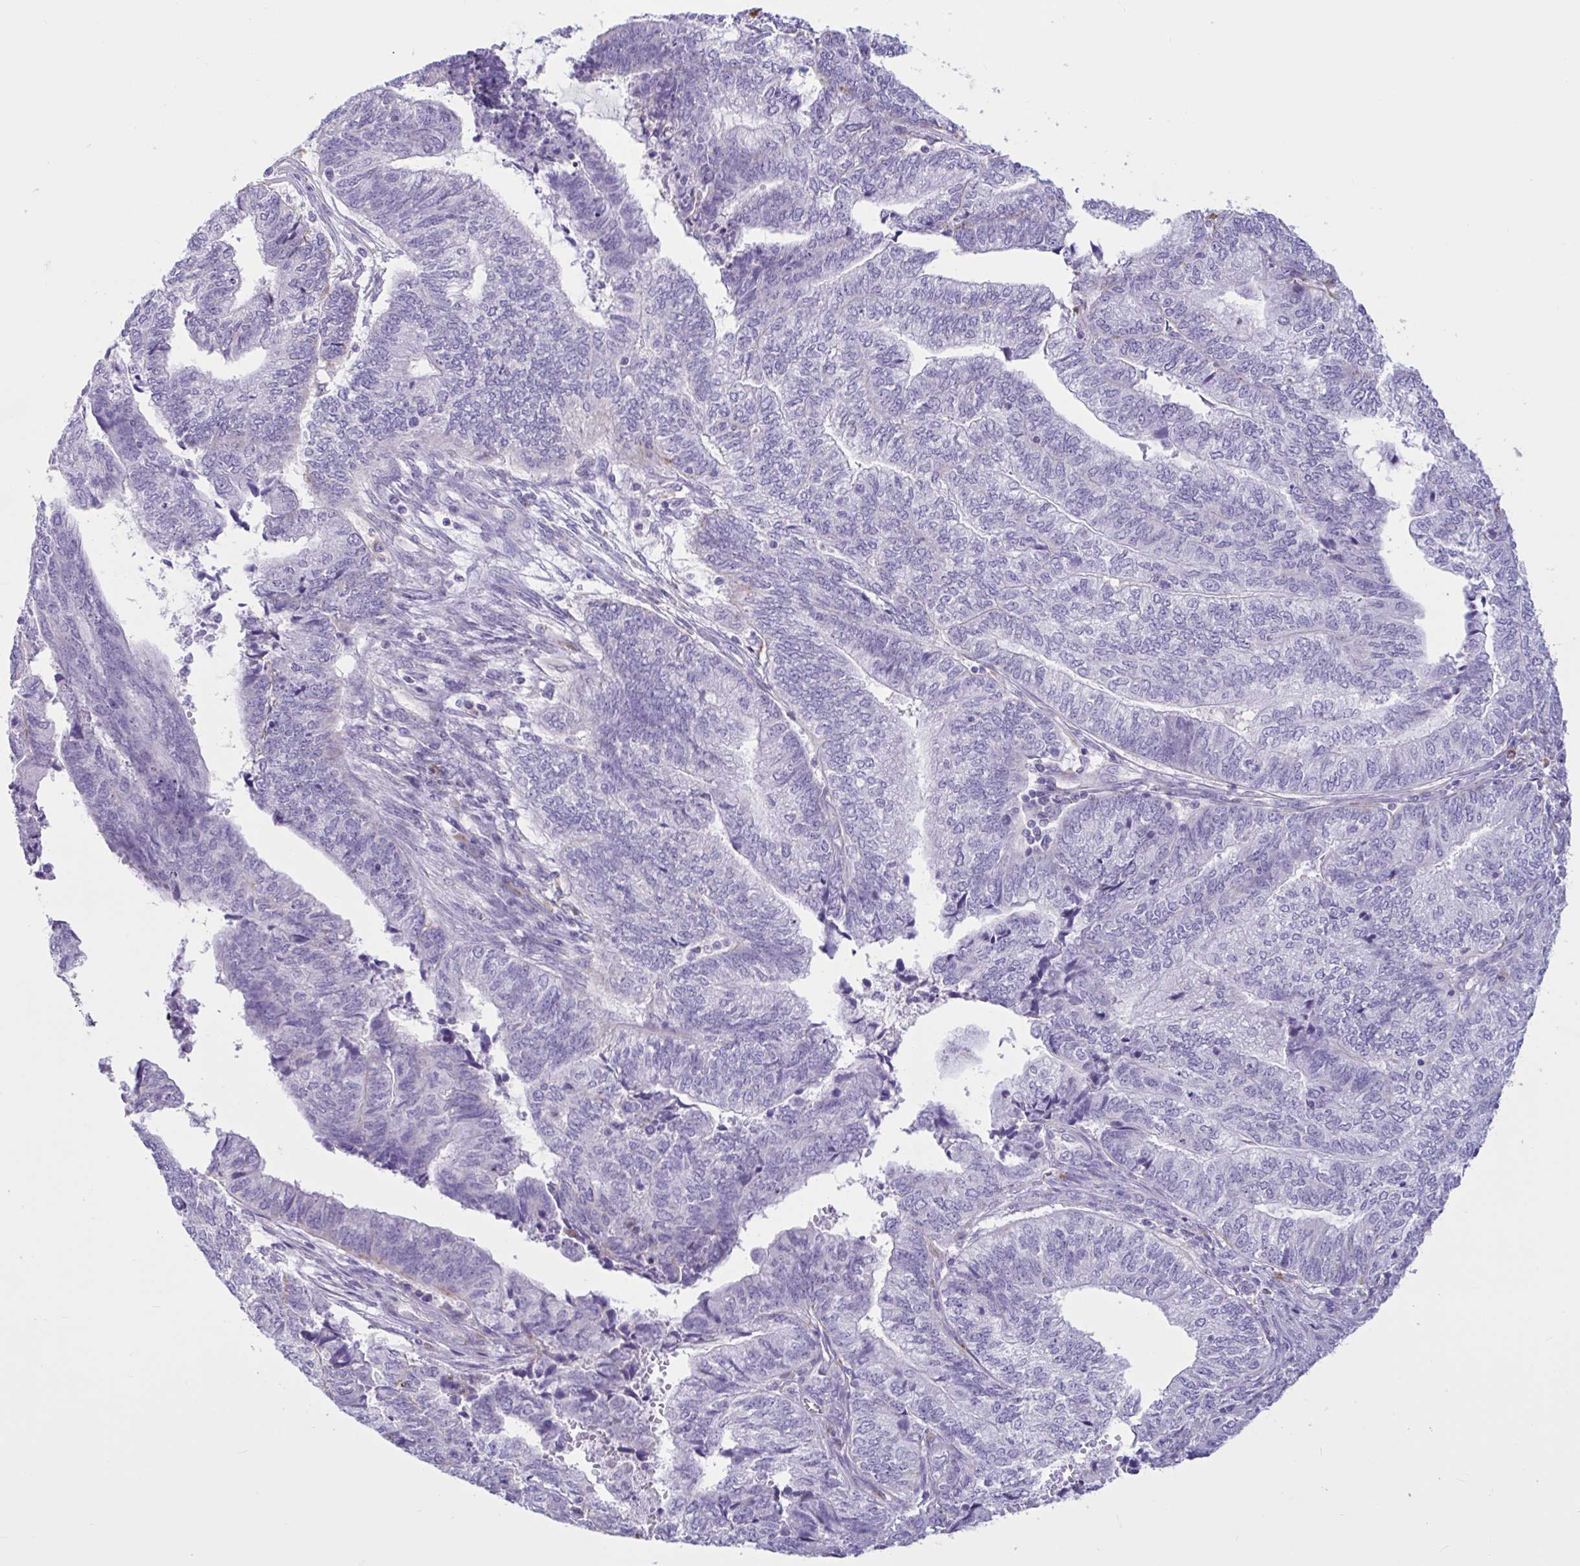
{"staining": {"intensity": "negative", "quantity": "none", "location": "none"}, "tissue": "endometrial cancer", "cell_type": "Tumor cells", "image_type": "cancer", "snomed": [{"axis": "morphology", "description": "Adenocarcinoma, NOS"}, {"axis": "topography", "description": "Uterus"}, {"axis": "topography", "description": "Endometrium"}], "caption": "A histopathology image of human adenocarcinoma (endometrial) is negative for staining in tumor cells.", "gene": "XCL1", "patient": {"sex": "female", "age": 70}}